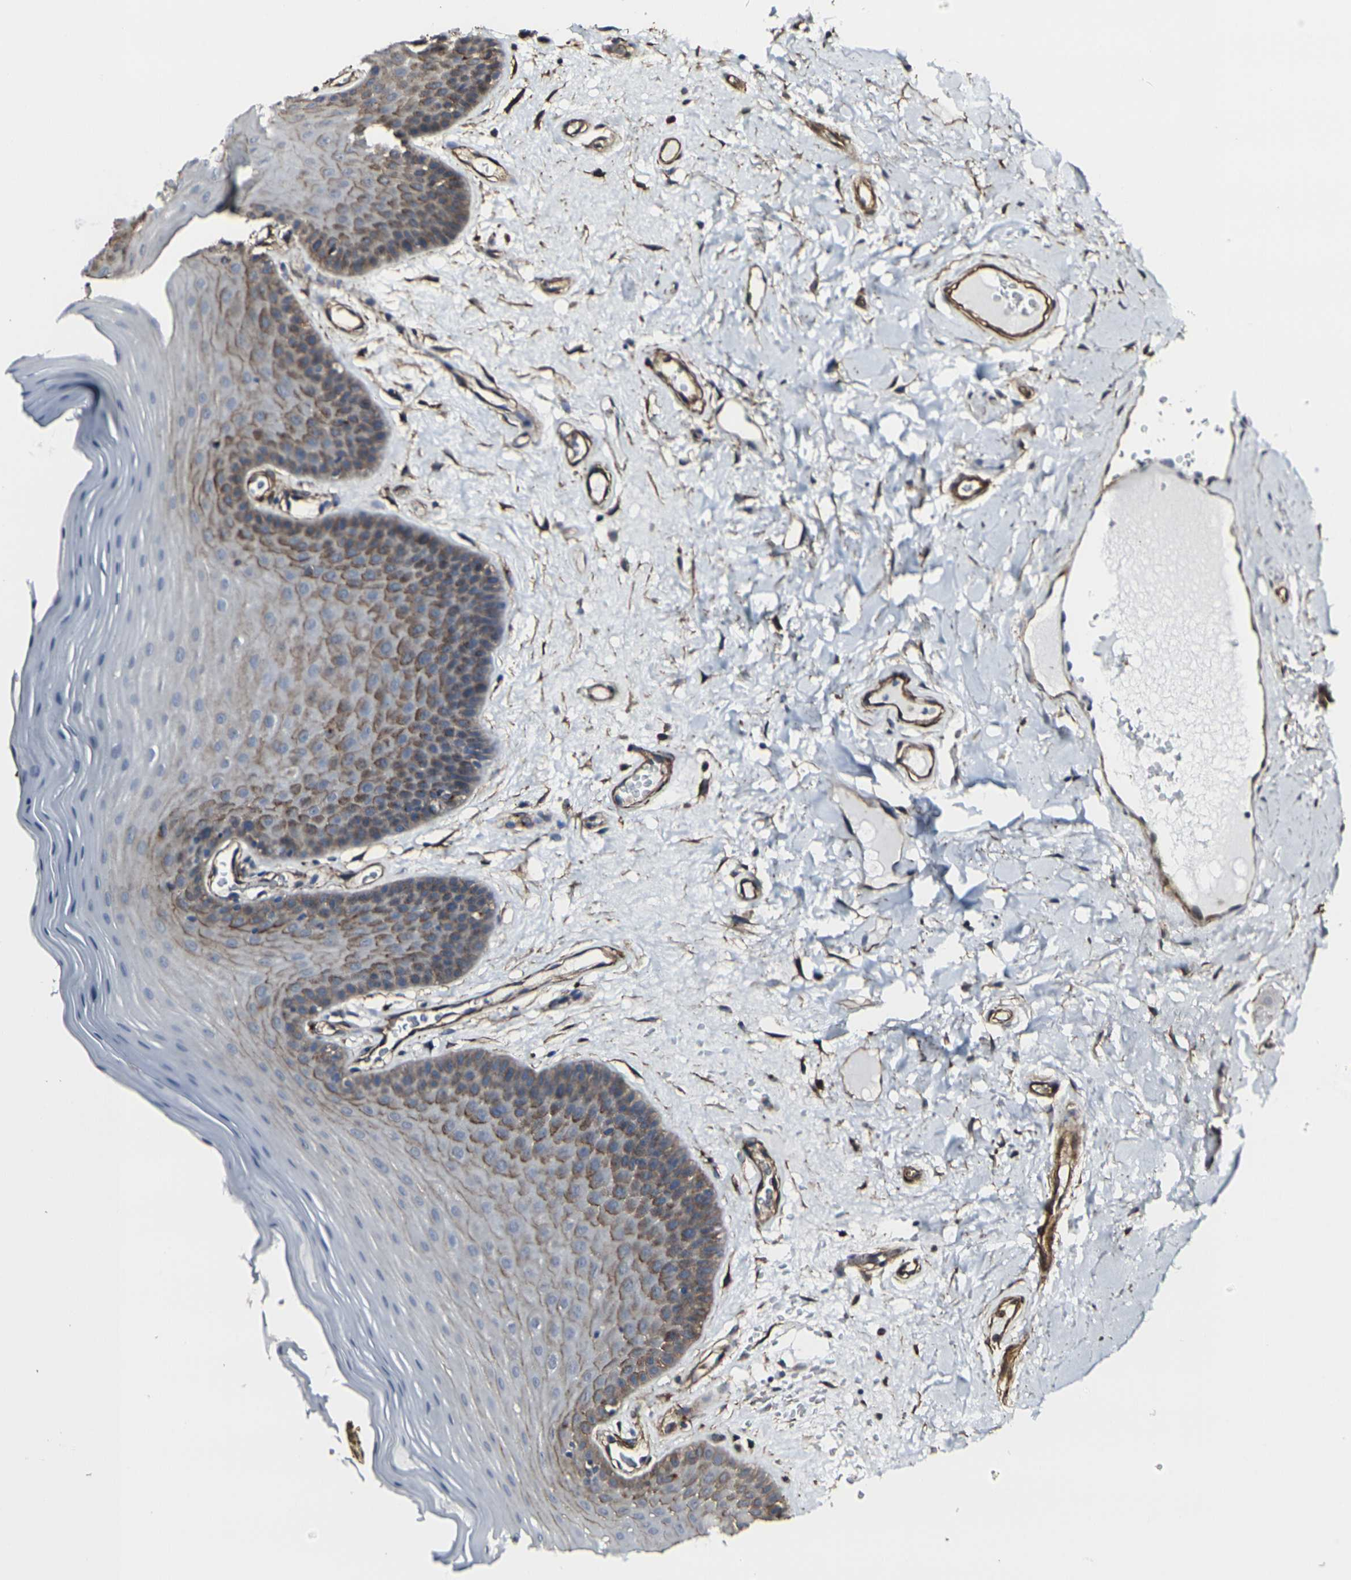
{"staining": {"intensity": "moderate", "quantity": "25%-75%", "location": "cytoplasmic/membranous"}, "tissue": "oral mucosa", "cell_type": "Squamous epithelial cells", "image_type": "normal", "snomed": [{"axis": "morphology", "description": "Normal tissue, NOS"}, {"axis": "morphology", "description": "Squamous cell carcinoma, NOS"}, {"axis": "topography", "description": "Skeletal muscle"}, {"axis": "topography", "description": "Adipose tissue"}, {"axis": "topography", "description": "Vascular tissue"}, {"axis": "topography", "description": "Oral tissue"}, {"axis": "topography", "description": "Peripheral nerve tissue"}, {"axis": "topography", "description": "Head-Neck"}], "caption": "IHC (DAB) staining of benign human oral mucosa reveals moderate cytoplasmic/membranous protein positivity in approximately 25%-75% of squamous epithelial cells.", "gene": "MYOF", "patient": {"sex": "male", "age": 71}}